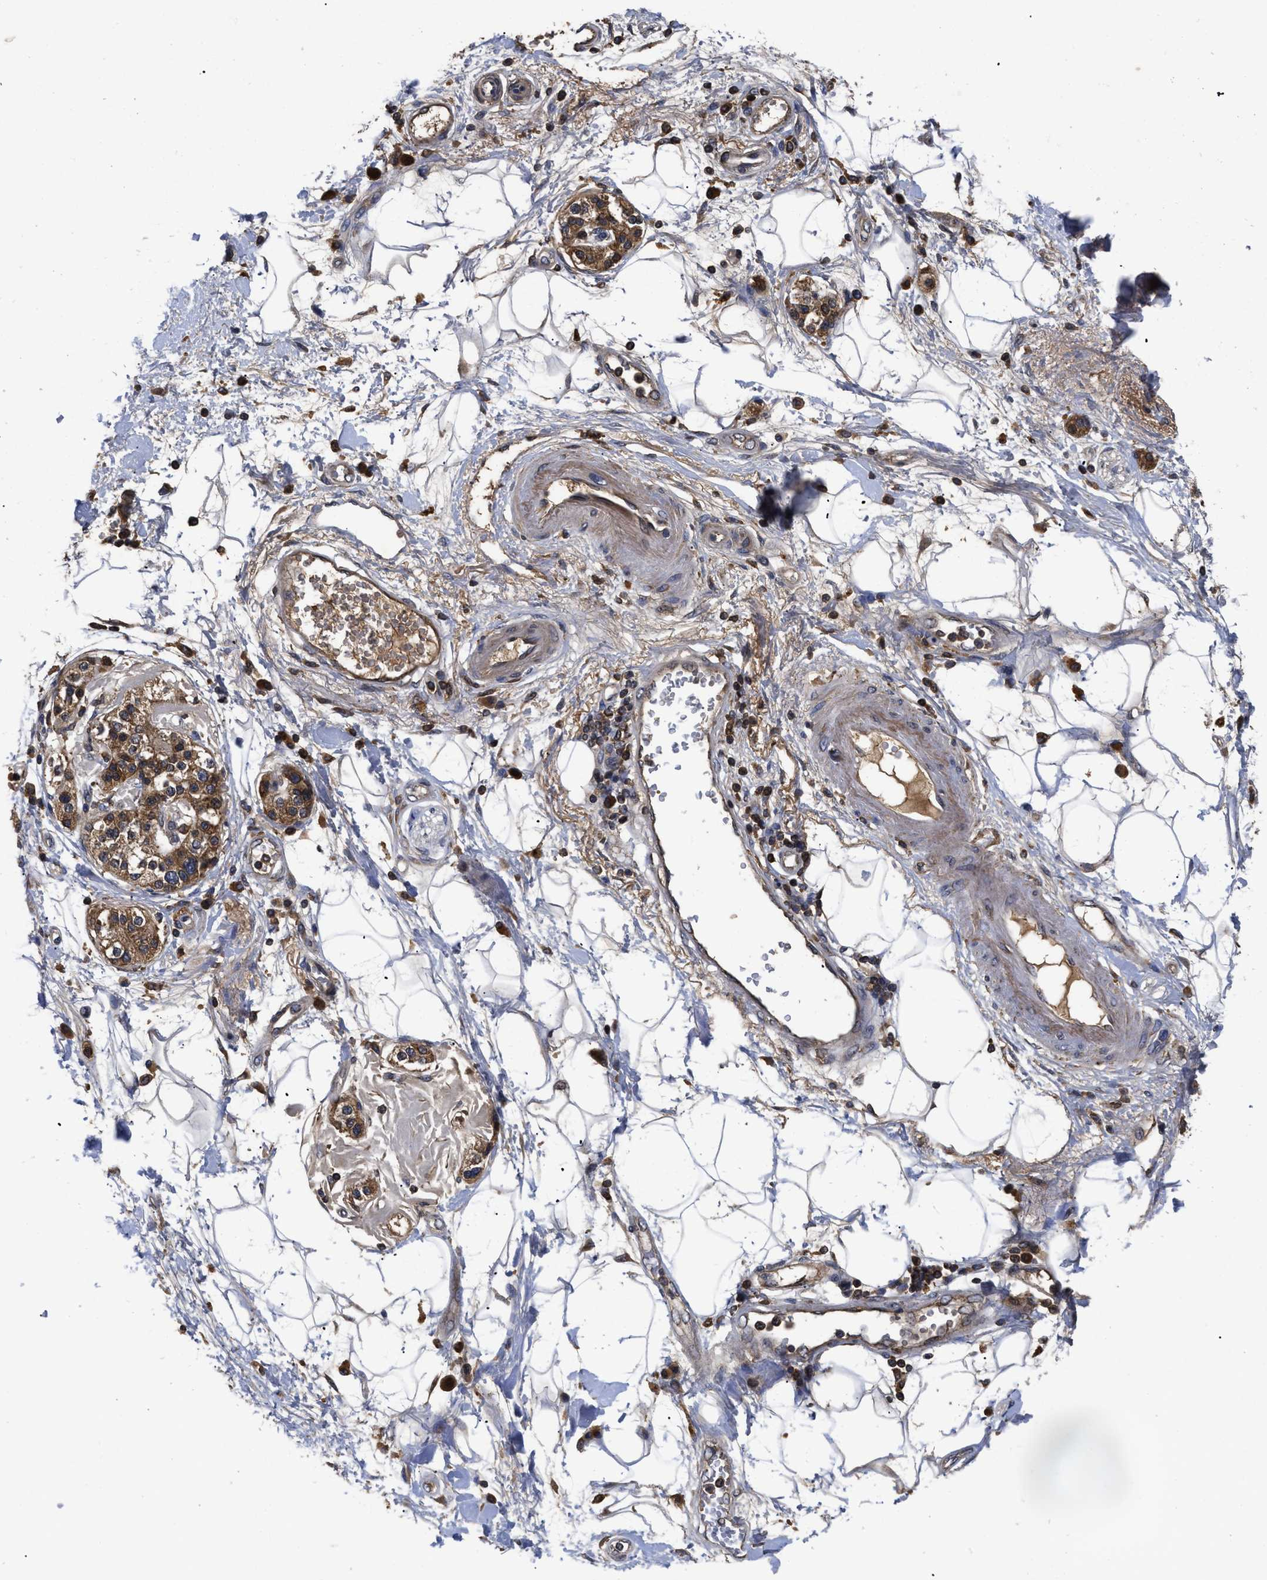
{"staining": {"intensity": "weak", "quantity": "25%-75%", "location": "cytoplasmic/membranous"}, "tissue": "adipose tissue", "cell_type": "Adipocytes", "image_type": "normal", "snomed": [{"axis": "morphology", "description": "Normal tissue, NOS"}, {"axis": "morphology", "description": "Adenocarcinoma, NOS"}, {"axis": "topography", "description": "Duodenum"}, {"axis": "topography", "description": "Peripheral nerve tissue"}], "caption": "Human adipose tissue stained for a protein (brown) demonstrates weak cytoplasmic/membranous positive expression in approximately 25%-75% of adipocytes.", "gene": "LRRC3", "patient": {"sex": "female", "age": 60}}